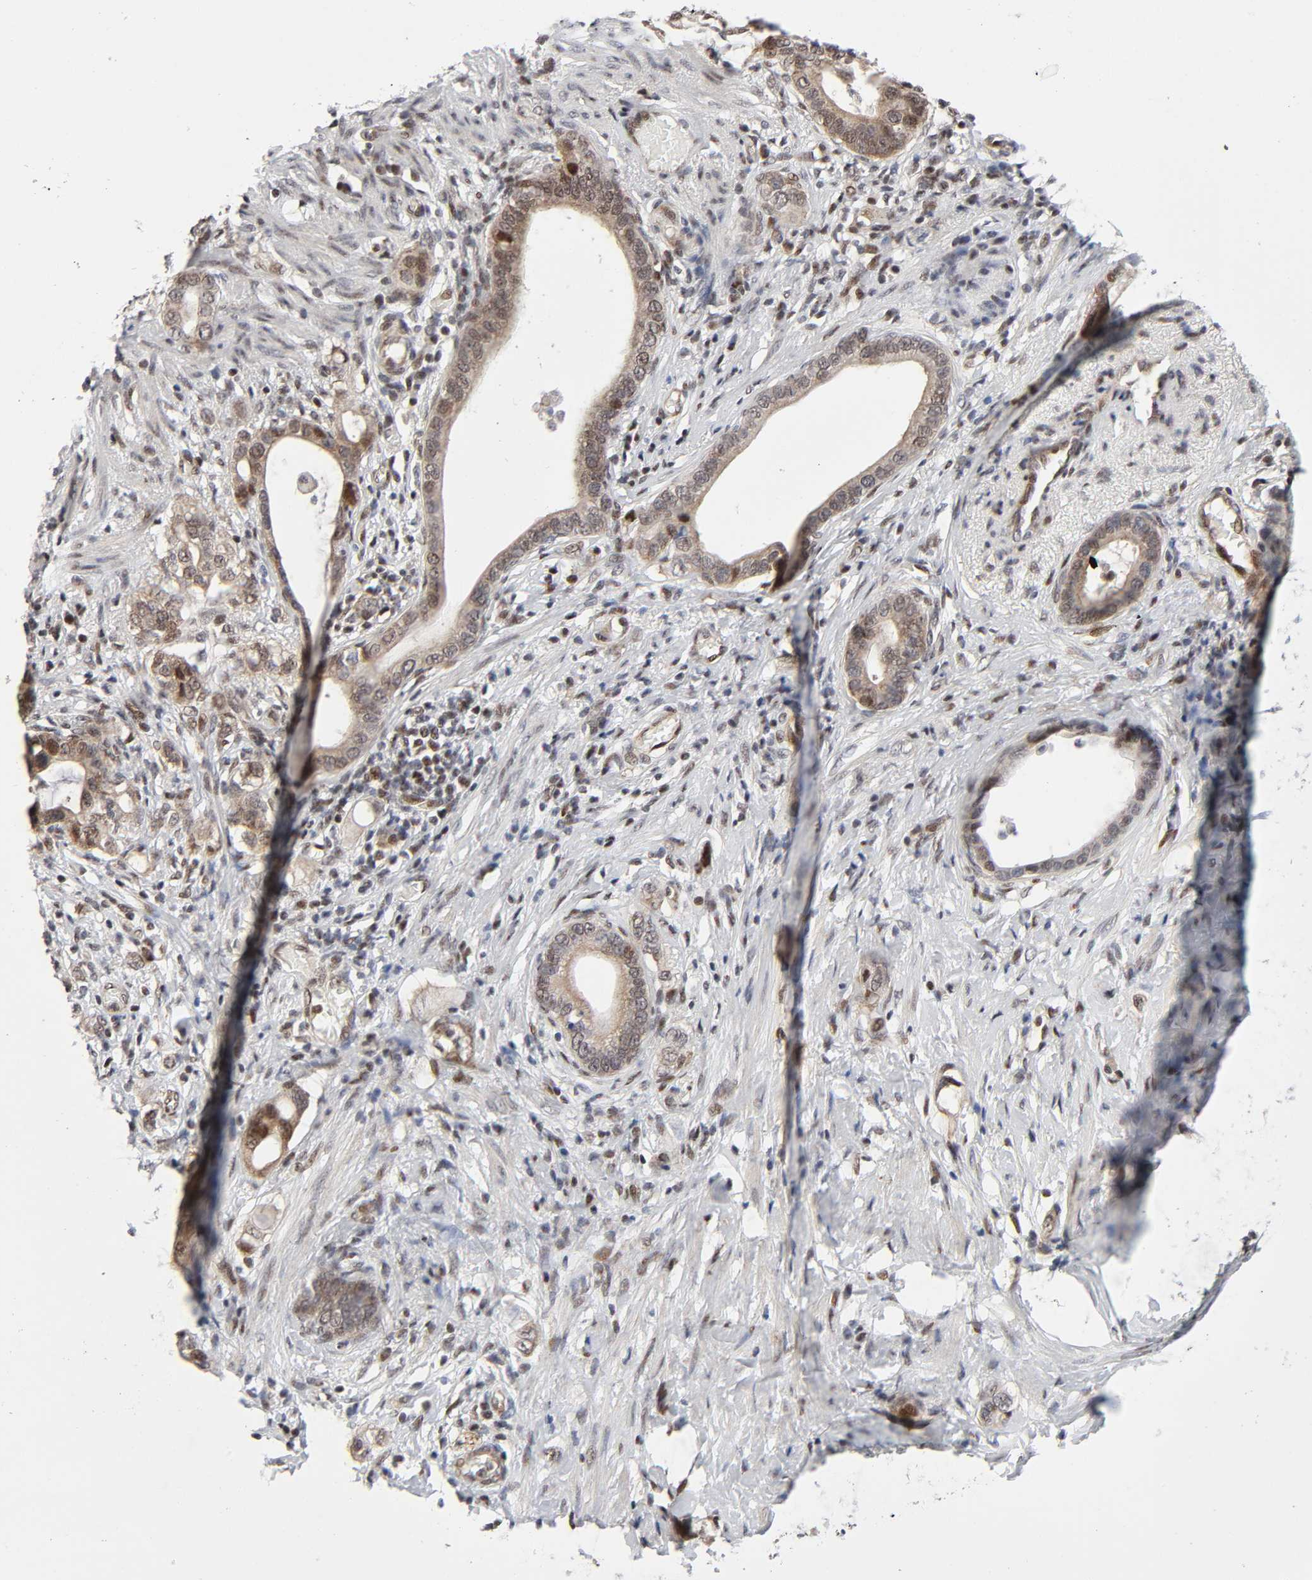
{"staining": {"intensity": "moderate", "quantity": ">75%", "location": "cytoplasmic/membranous,nuclear"}, "tissue": "stomach cancer", "cell_type": "Tumor cells", "image_type": "cancer", "snomed": [{"axis": "morphology", "description": "Adenocarcinoma, NOS"}, {"axis": "topography", "description": "Stomach"}], "caption": "IHC (DAB) staining of human stomach cancer exhibits moderate cytoplasmic/membranous and nuclear protein positivity in approximately >75% of tumor cells.", "gene": "STK38", "patient": {"sex": "female", "age": 75}}